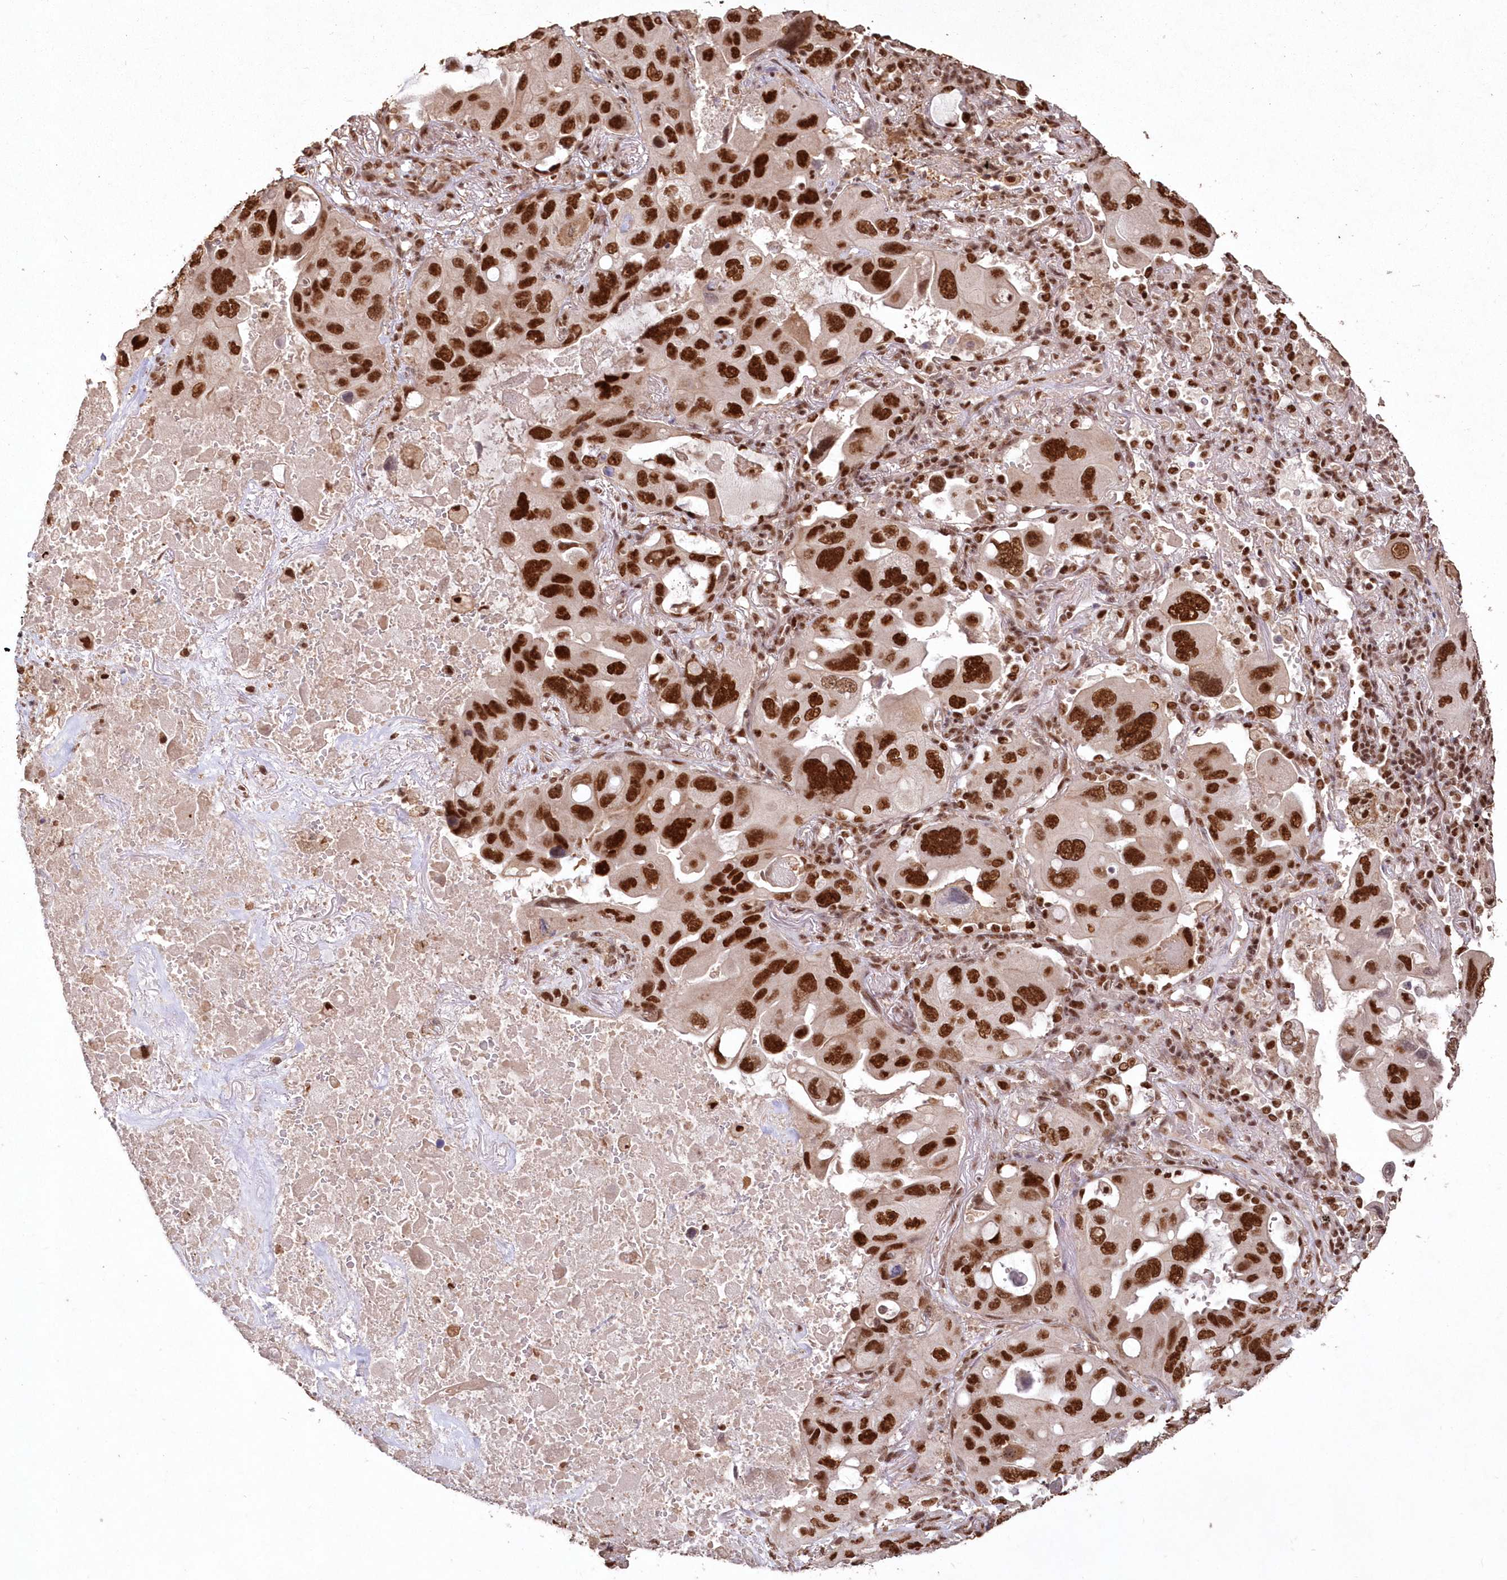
{"staining": {"intensity": "strong", "quantity": ">75%", "location": "nuclear"}, "tissue": "lung cancer", "cell_type": "Tumor cells", "image_type": "cancer", "snomed": [{"axis": "morphology", "description": "Squamous cell carcinoma, NOS"}, {"axis": "topography", "description": "Lung"}], "caption": "IHC of lung cancer (squamous cell carcinoma) displays high levels of strong nuclear positivity in about >75% of tumor cells.", "gene": "PDS5A", "patient": {"sex": "female", "age": 73}}